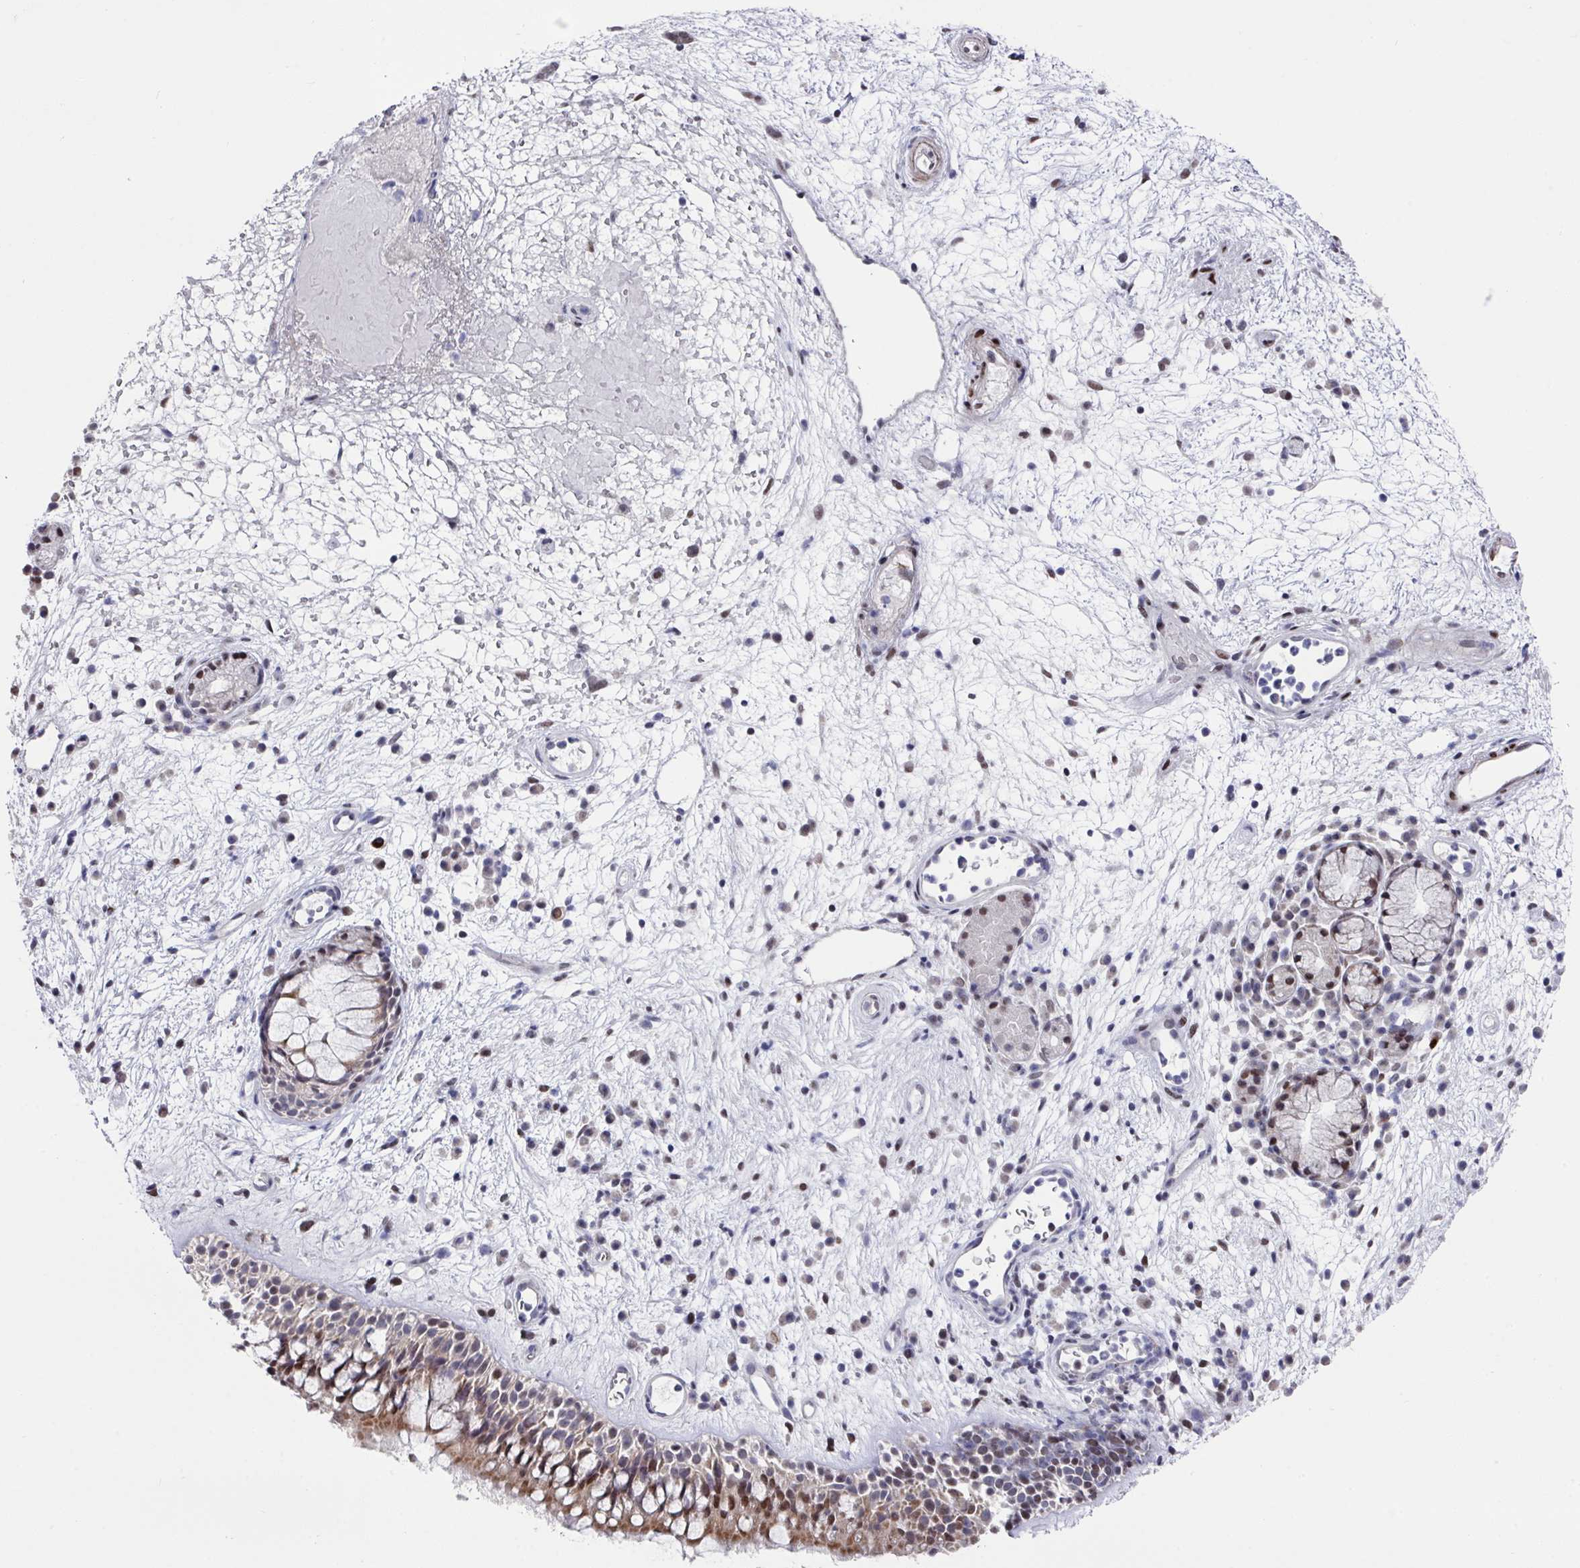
{"staining": {"intensity": "moderate", "quantity": "25%-75%", "location": "cytoplasmic/membranous,nuclear"}, "tissue": "nasopharynx", "cell_type": "Respiratory epithelial cells", "image_type": "normal", "snomed": [{"axis": "morphology", "description": "Normal tissue, NOS"}, {"axis": "morphology", "description": "Inflammation, NOS"}, {"axis": "topography", "description": "Nasopharynx"}], "caption": "Immunohistochemistry of unremarkable human nasopharynx reveals medium levels of moderate cytoplasmic/membranous,nuclear staining in about 25%-75% of respiratory epithelial cells. (DAB = brown stain, brightfield microscopy at high magnification).", "gene": "CBX7", "patient": {"sex": "male", "age": 54}}